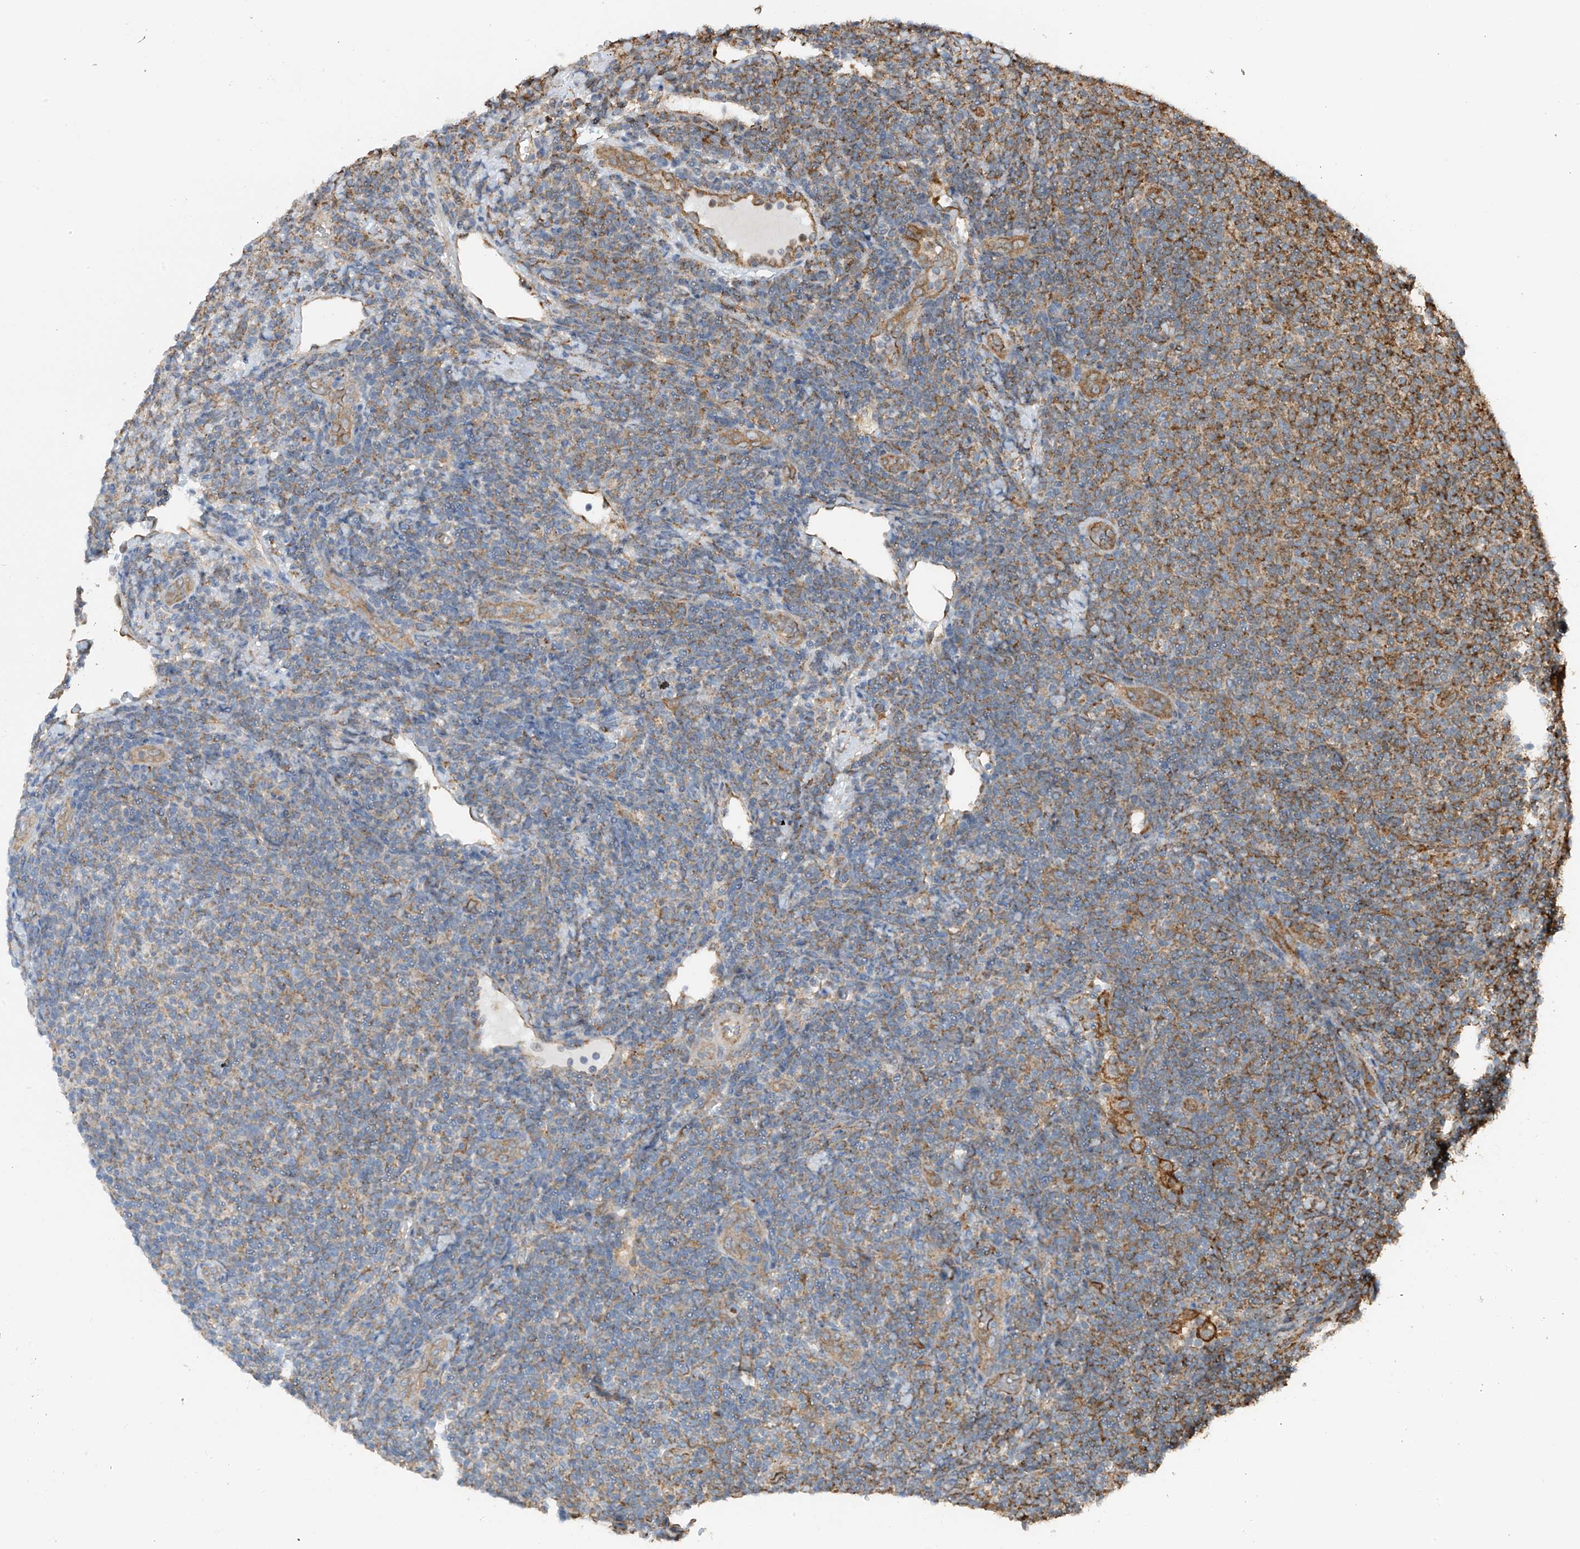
{"staining": {"intensity": "moderate", "quantity": "<25%", "location": "cytoplasmic/membranous"}, "tissue": "lymphoma", "cell_type": "Tumor cells", "image_type": "cancer", "snomed": [{"axis": "morphology", "description": "Malignant lymphoma, non-Hodgkin's type, Low grade"}, {"axis": "topography", "description": "Lymph node"}], "caption": "Protein expression analysis of human low-grade malignant lymphoma, non-Hodgkin's type reveals moderate cytoplasmic/membranous staining in approximately <25% of tumor cells.", "gene": "ZNF189", "patient": {"sex": "male", "age": 66}}